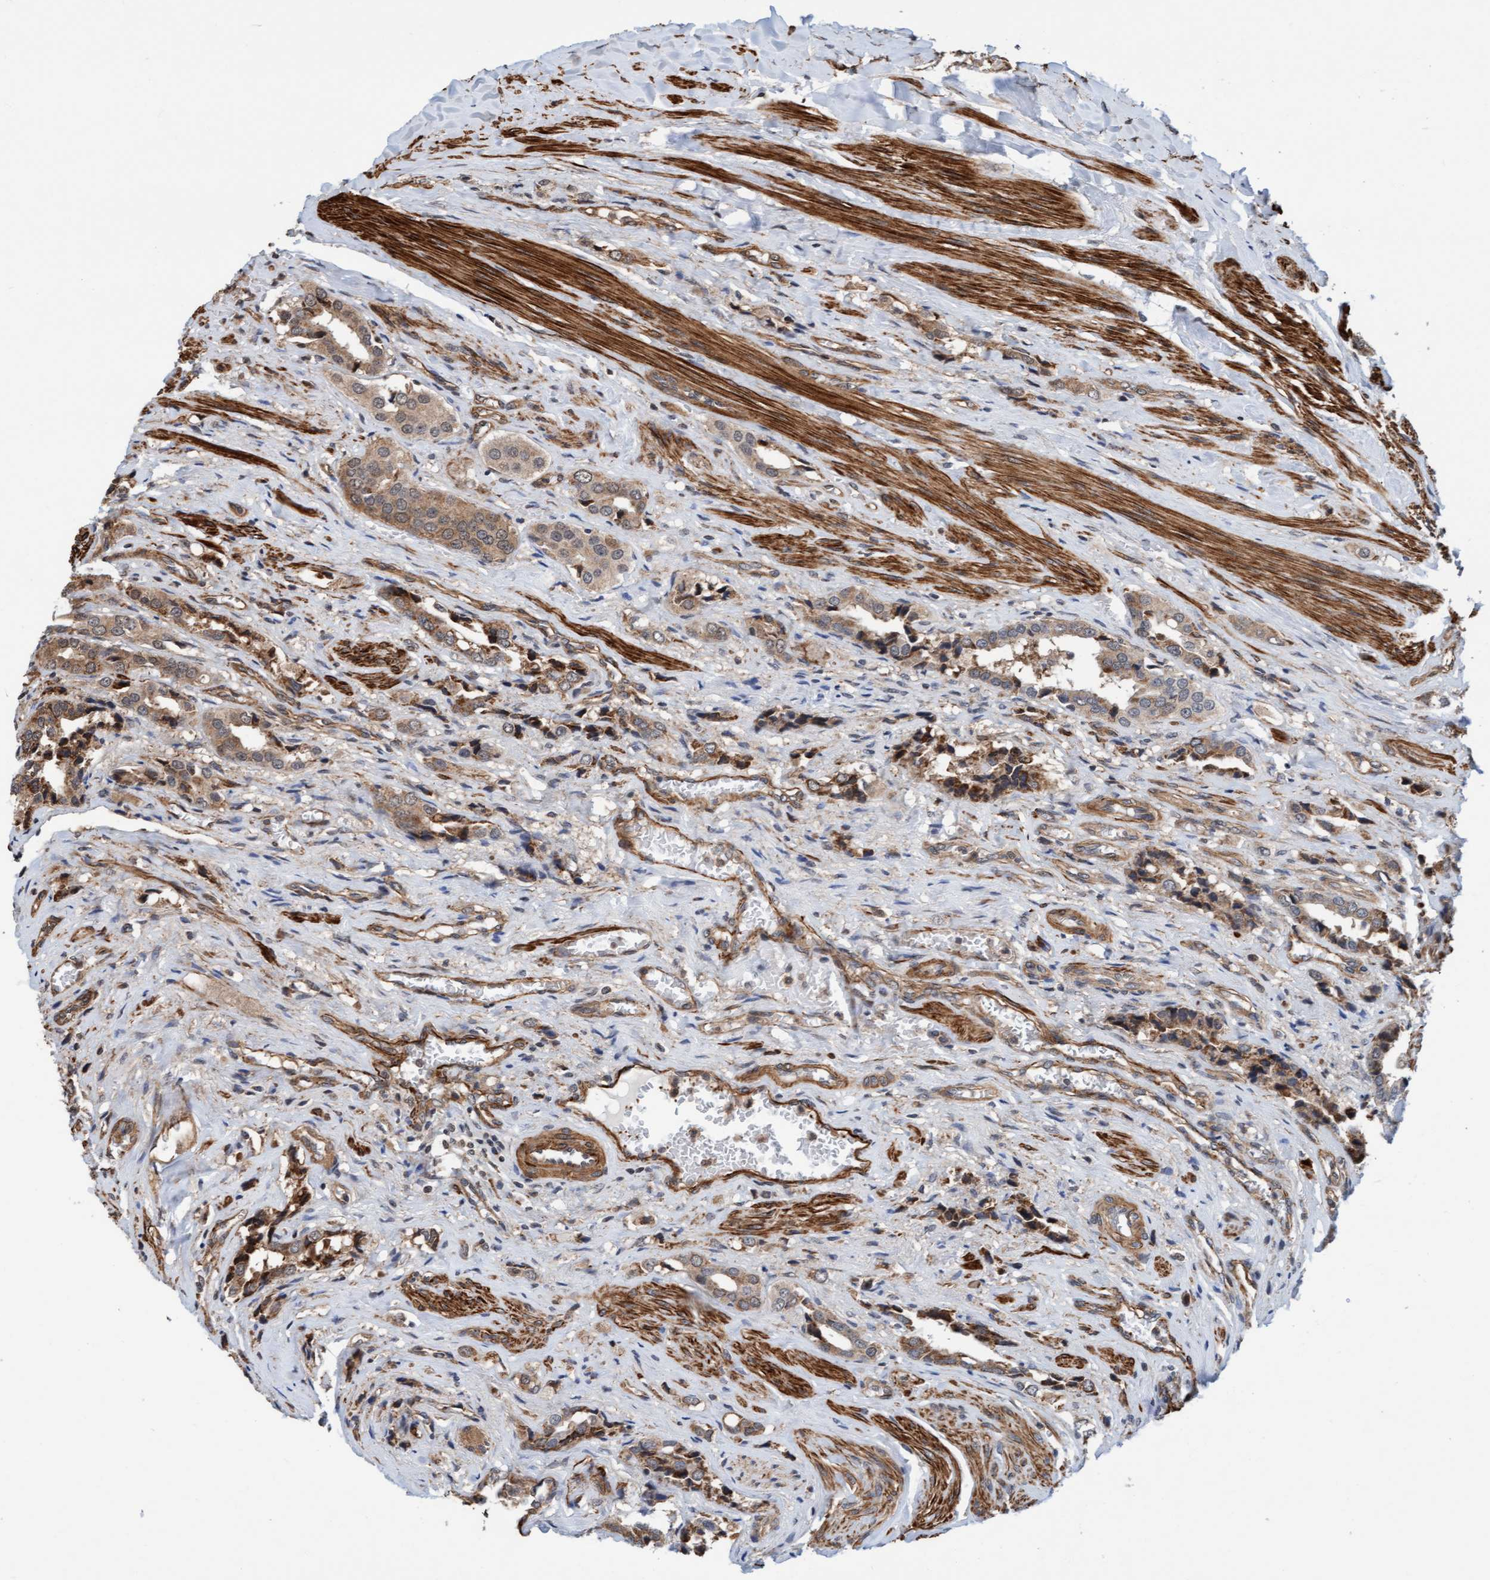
{"staining": {"intensity": "moderate", "quantity": ">75%", "location": "cytoplasmic/membranous"}, "tissue": "prostate cancer", "cell_type": "Tumor cells", "image_type": "cancer", "snomed": [{"axis": "morphology", "description": "Adenocarcinoma, High grade"}, {"axis": "topography", "description": "Prostate"}], "caption": "Immunohistochemistry (IHC) (DAB) staining of human prostate cancer reveals moderate cytoplasmic/membranous protein expression in approximately >75% of tumor cells.", "gene": "STXBP4", "patient": {"sex": "male", "age": 52}}